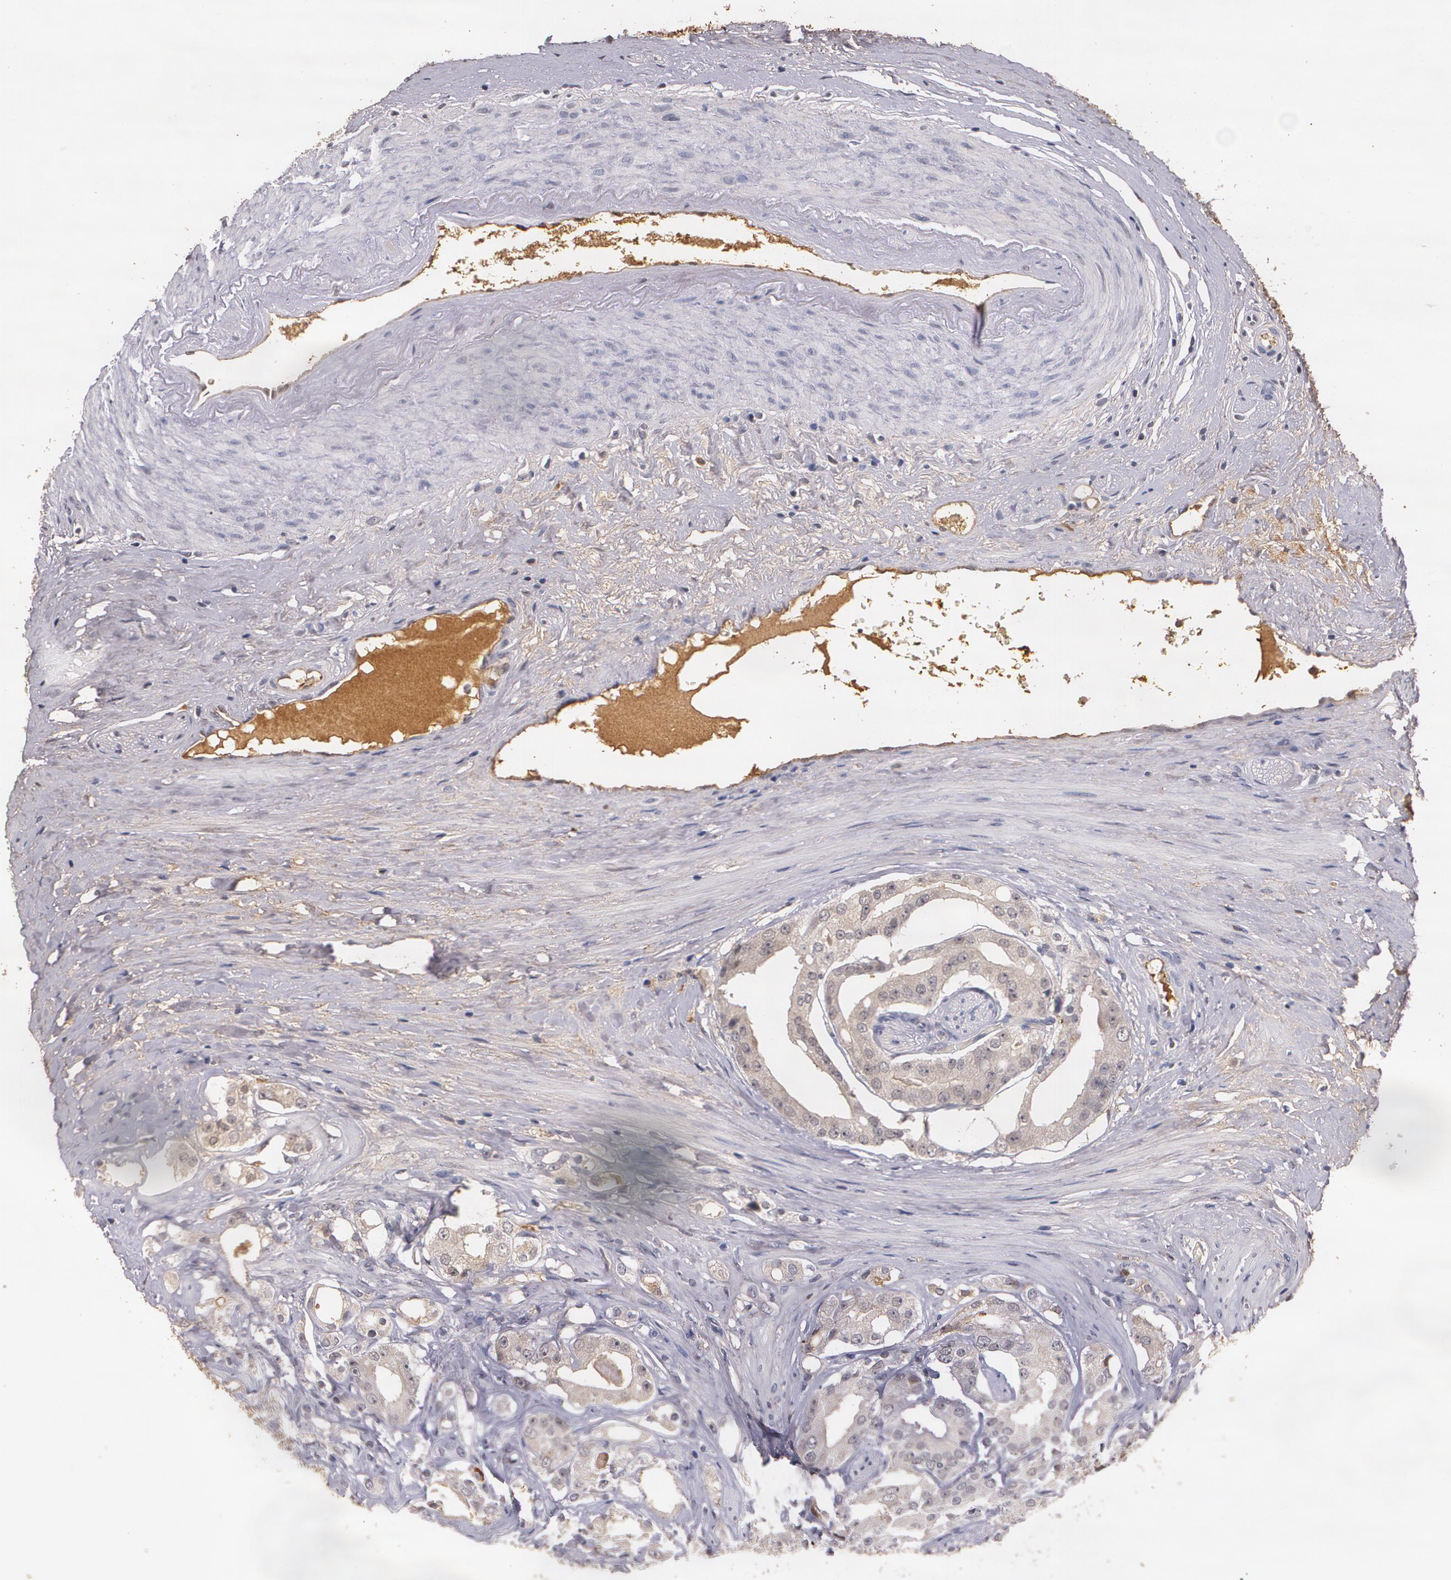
{"staining": {"intensity": "weak", "quantity": ">75%", "location": "cytoplasmic/membranous"}, "tissue": "prostate cancer", "cell_type": "Tumor cells", "image_type": "cancer", "snomed": [{"axis": "morphology", "description": "Adenocarcinoma, High grade"}, {"axis": "topography", "description": "Prostate"}], "caption": "Human high-grade adenocarcinoma (prostate) stained with a brown dye shows weak cytoplasmic/membranous positive expression in about >75% of tumor cells.", "gene": "PTS", "patient": {"sex": "male", "age": 68}}